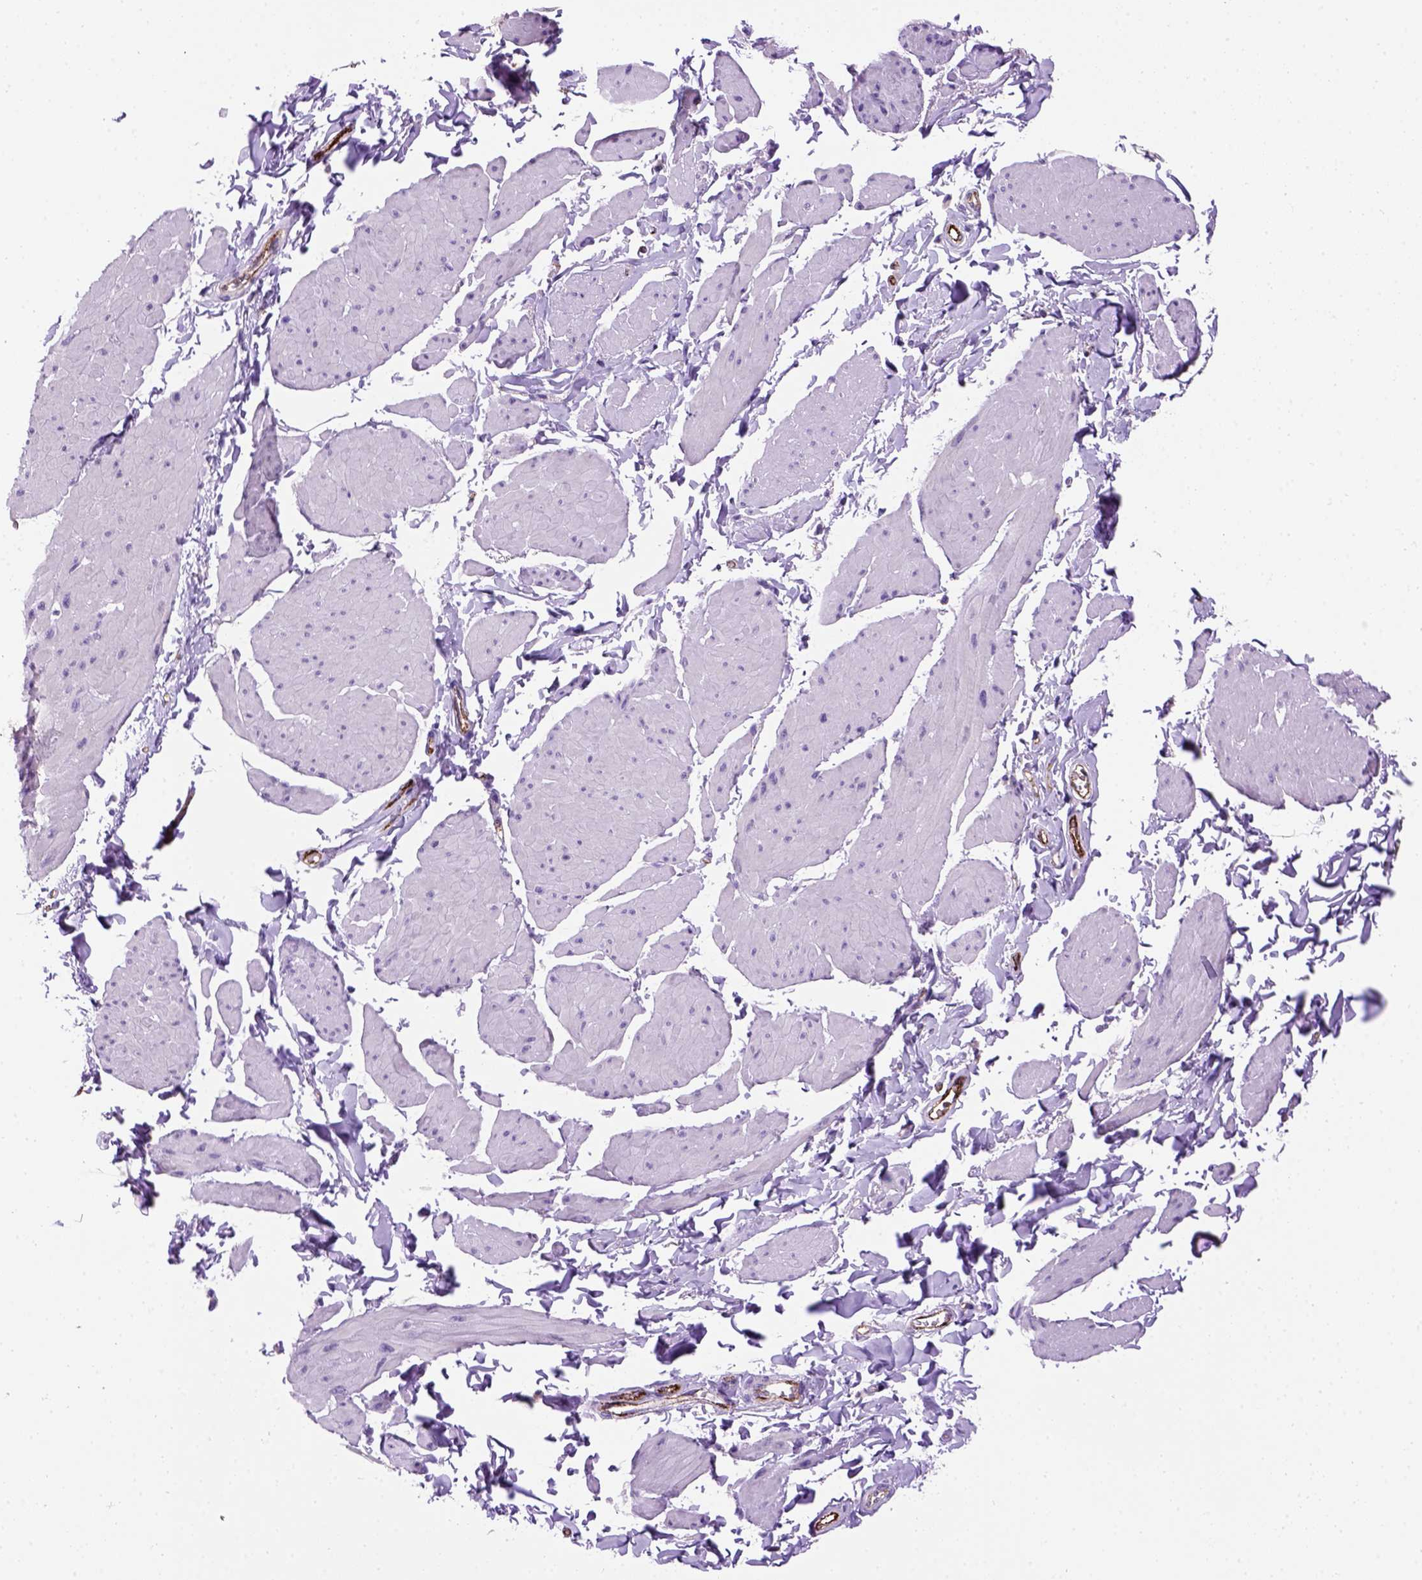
{"staining": {"intensity": "negative", "quantity": "none", "location": "none"}, "tissue": "smooth muscle", "cell_type": "Smooth muscle cells", "image_type": "normal", "snomed": [{"axis": "morphology", "description": "Normal tissue, NOS"}, {"axis": "topography", "description": "Adipose tissue"}, {"axis": "topography", "description": "Smooth muscle"}, {"axis": "topography", "description": "Peripheral nerve tissue"}], "caption": "Immunohistochemistry (IHC) of normal human smooth muscle displays no expression in smooth muscle cells.", "gene": "VWF", "patient": {"sex": "male", "age": 83}}